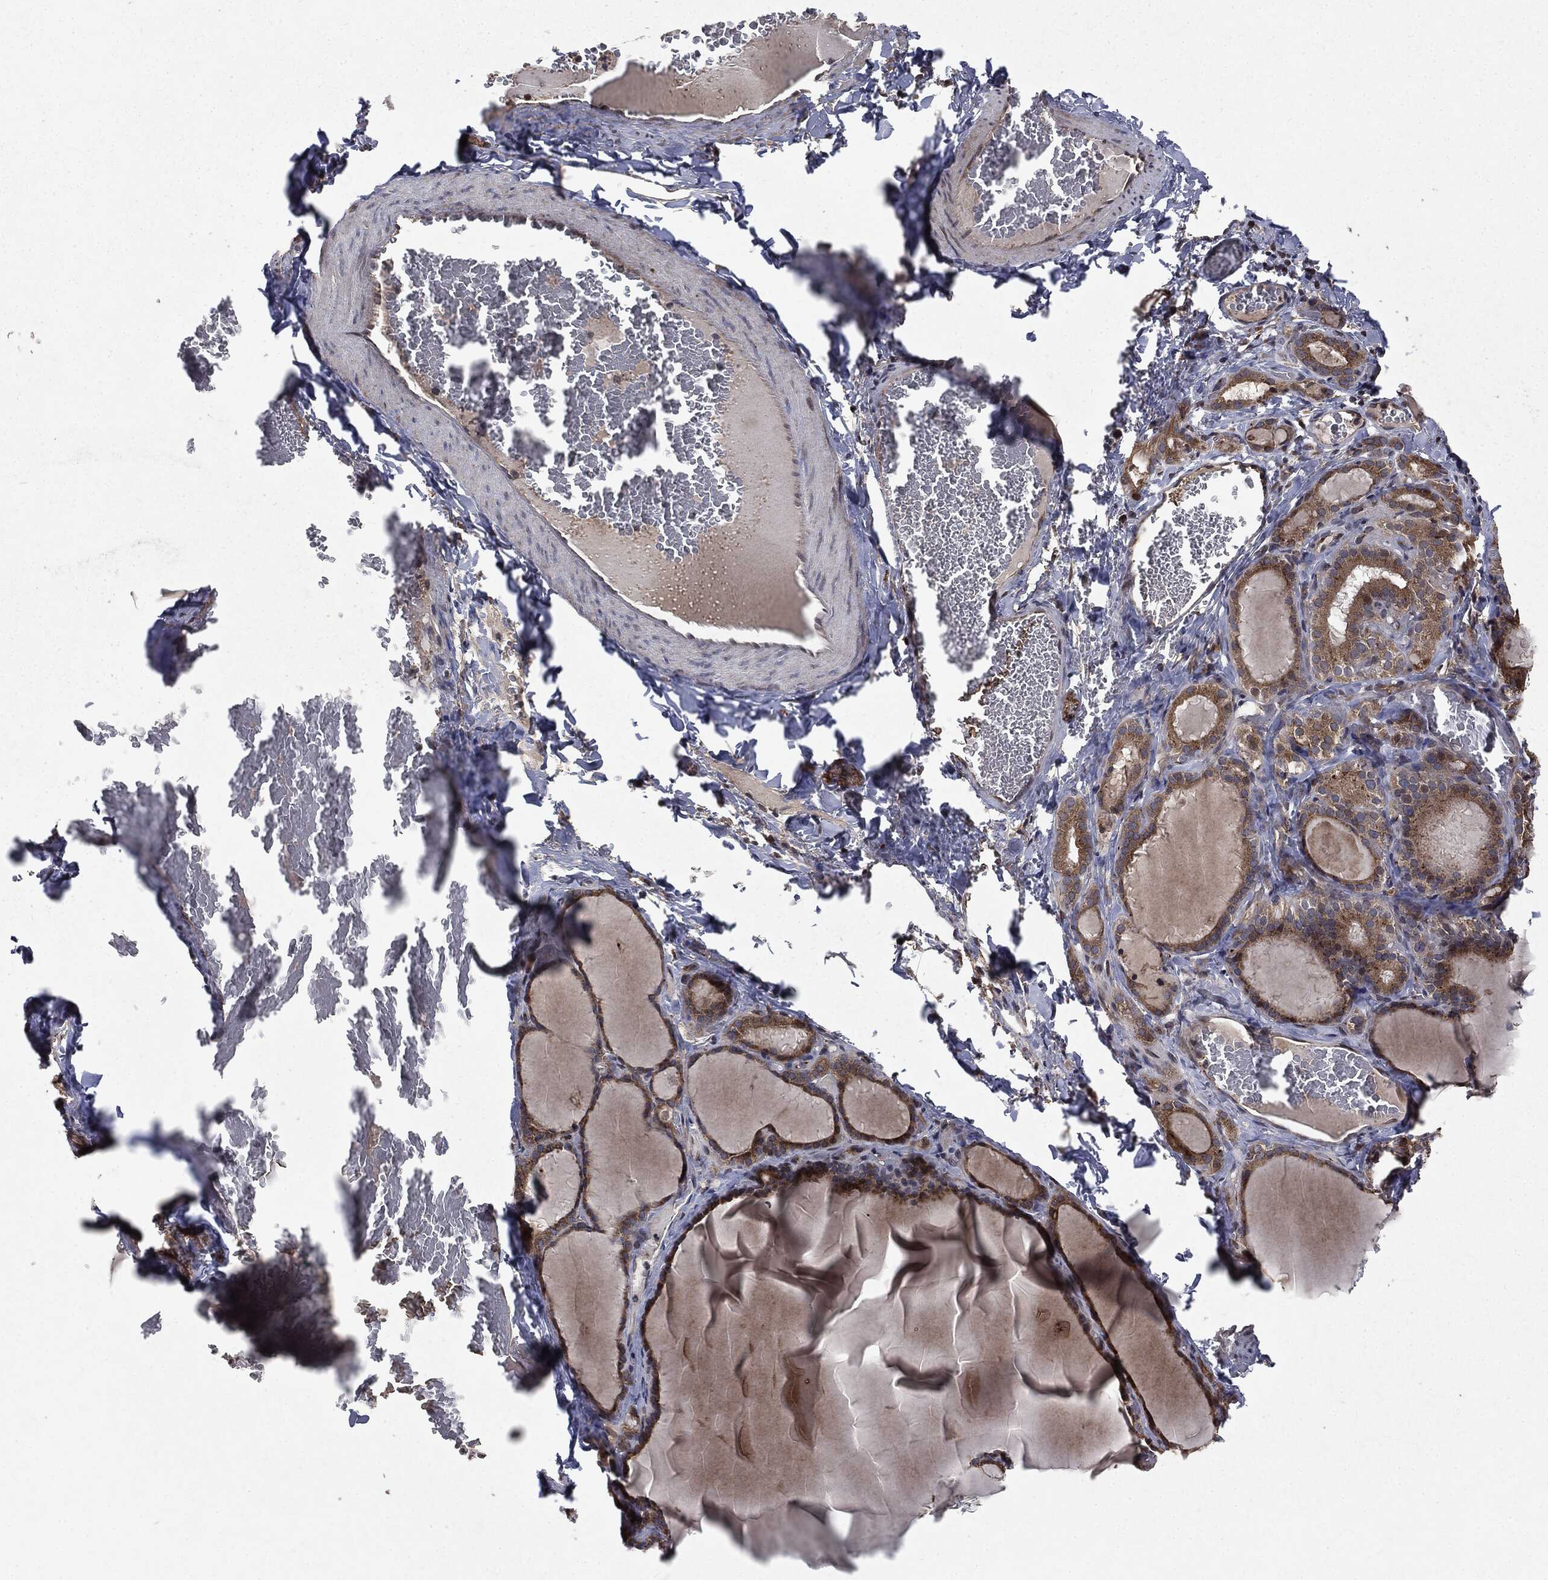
{"staining": {"intensity": "moderate", "quantity": ">75%", "location": "cytoplasmic/membranous"}, "tissue": "thyroid gland", "cell_type": "Glandular cells", "image_type": "normal", "snomed": [{"axis": "morphology", "description": "Normal tissue, NOS"}, {"axis": "morphology", "description": "Hyperplasia, NOS"}, {"axis": "topography", "description": "Thyroid gland"}], "caption": "Moderate cytoplasmic/membranous expression is seen in about >75% of glandular cells in benign thyroid gland. (brown staining indicates protein expression, while blue staining denotes nuclei).", "gene": "PLPPR2", "patient": {"sex": "female", "age": 27}}